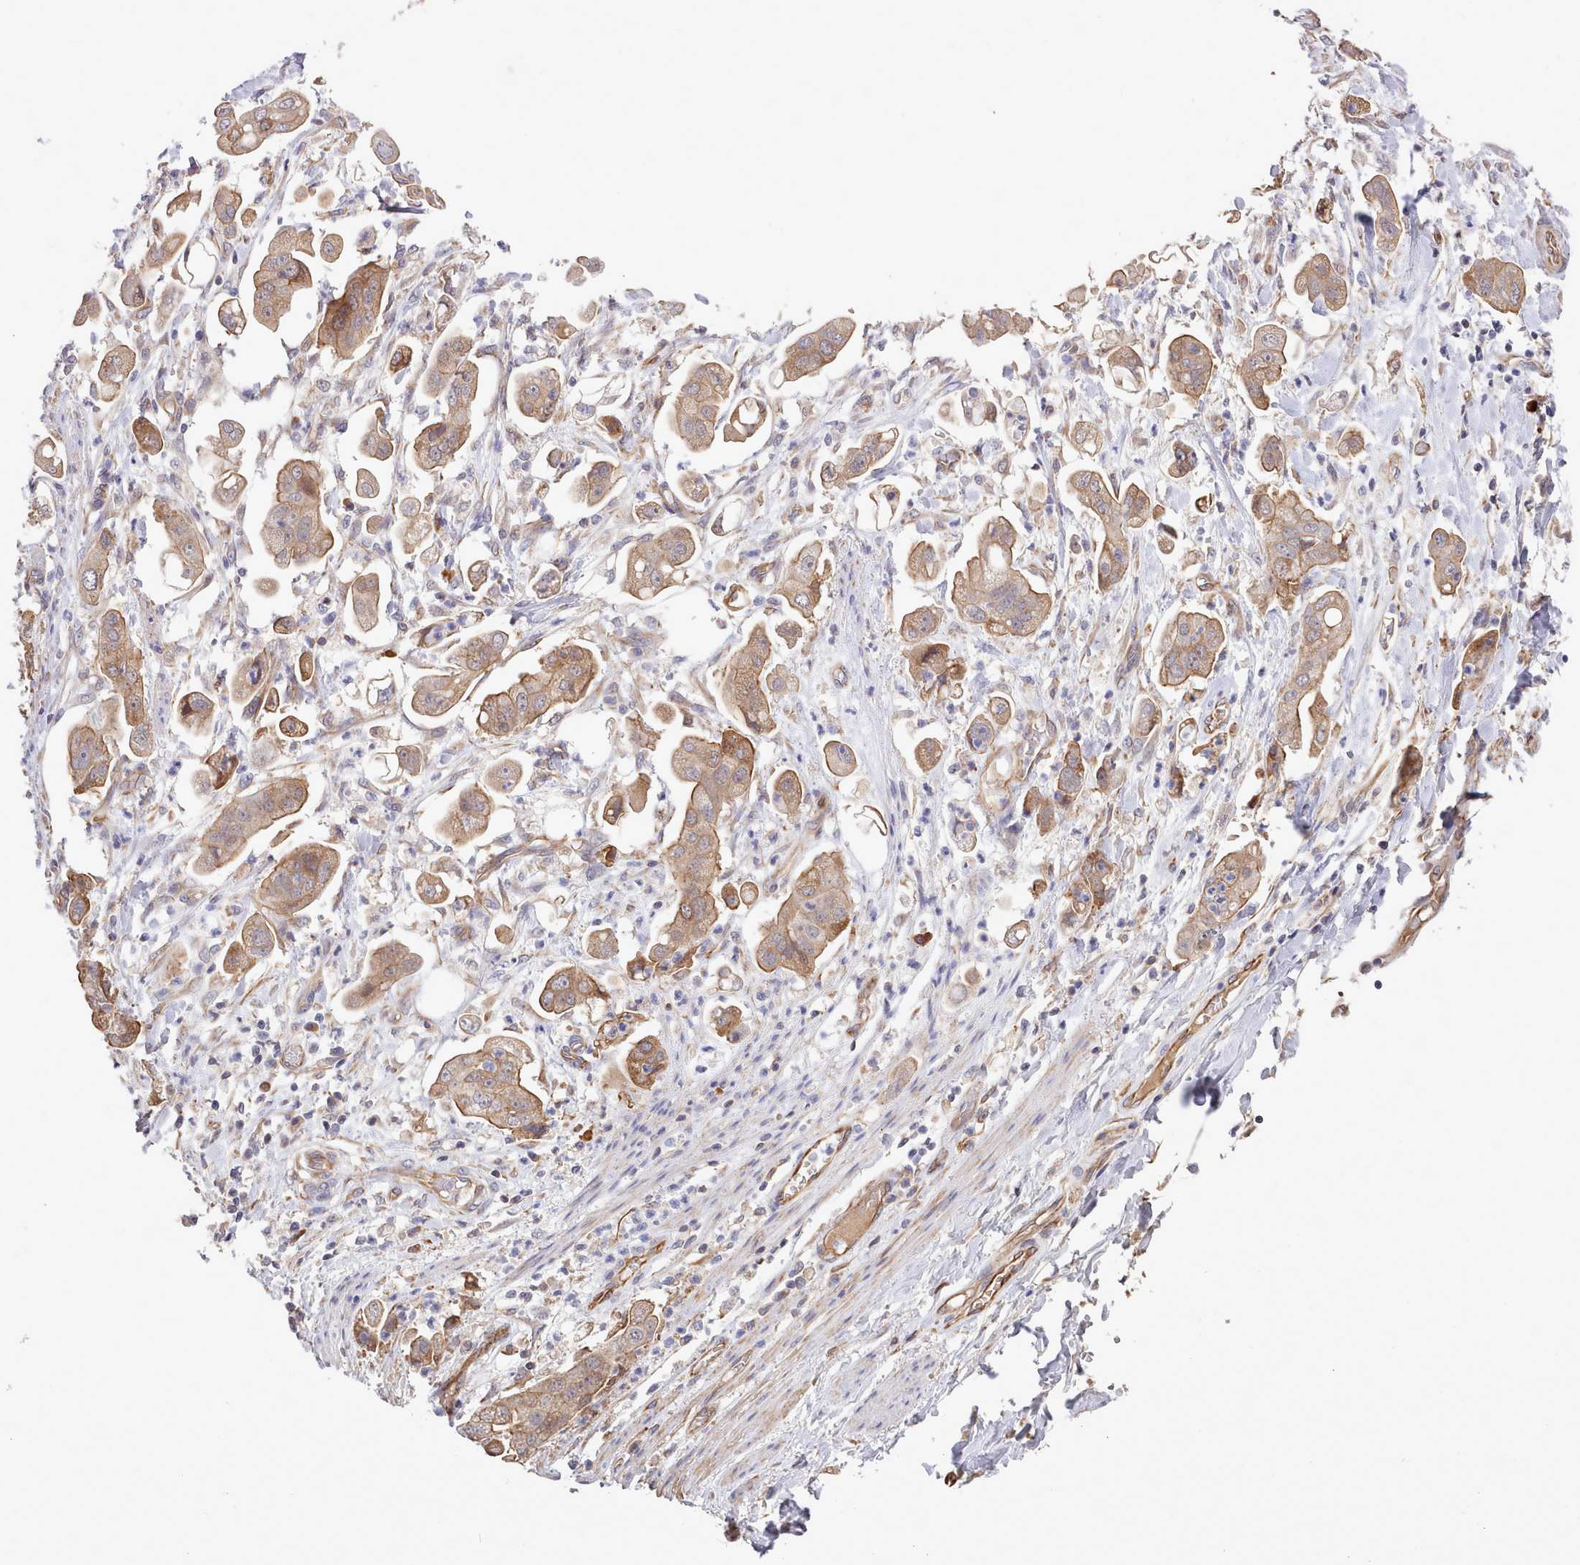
{"staining": {"intensity": "moderate", "quantity": ">75%", "location": "cytoplasmic/membranous"}, "tissue": "stomach cancer", "cell_type": "Tumor cells", "image_type": "cancer", "snomed": [{"axis": "morphology", "description": "Adenocarcinoma, NOS"}, {"axis": "topography", "description": "Stomach"}], "caption": "Stomach adenocarcinoma stained for a protein reveals moderate cytoplasmic/membranous positivity in tumor cells.", "gene": "ZC3H13", "patient": {"sex": "male", "age": 62}}